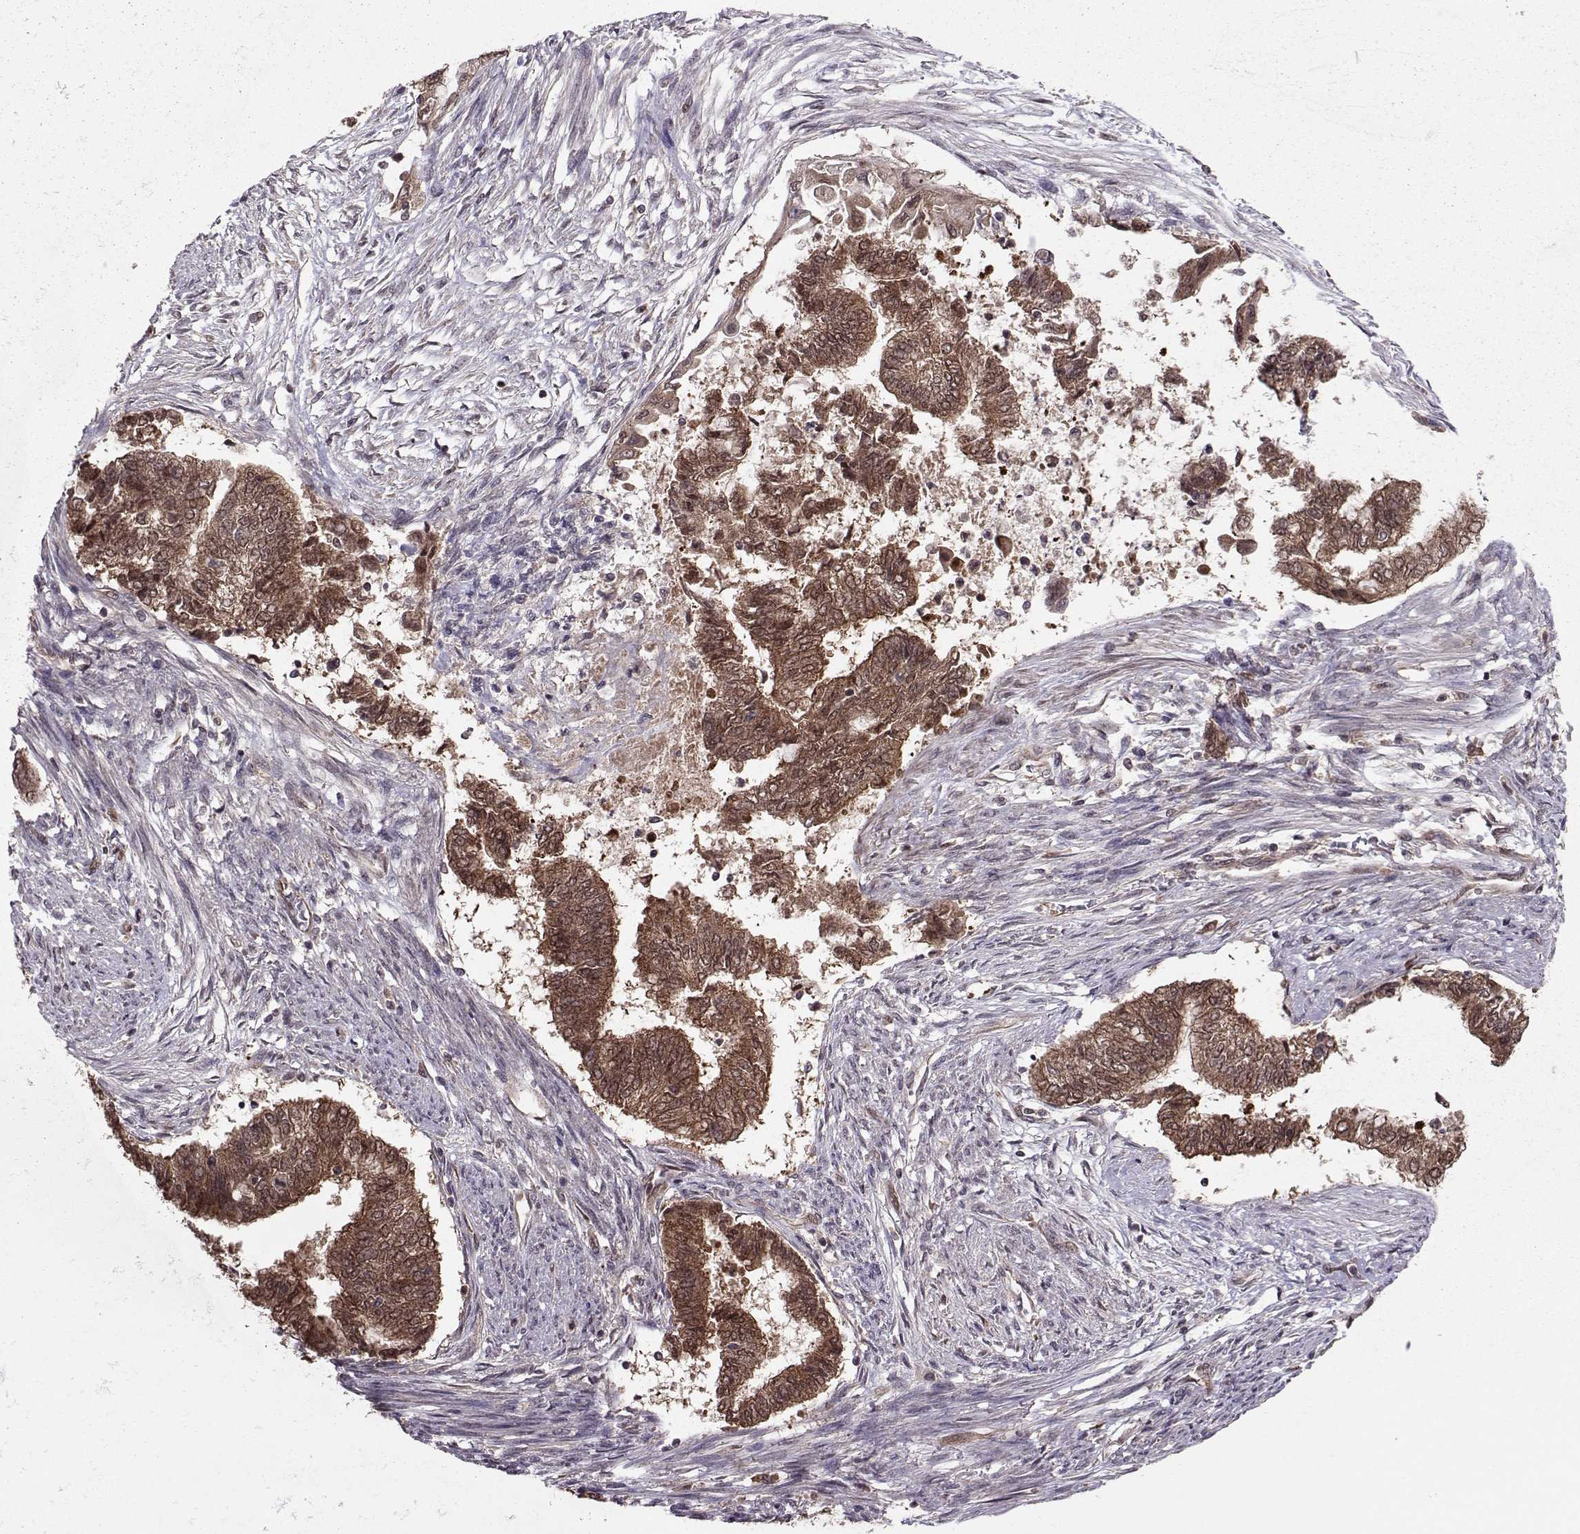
{"staining": {"intensity": "strong", "quantity": ">75%", "location": "cytoplasmic/membranous"}, "tissue": "endometrial cancer", "cell_type": "Tumor cells", "image_type": "cancer", "snomed": [{"axis": "morphology", "description": "Adenocarcinoma, NOS"}, {"axis": "topography", "description": "Endometrium"}], "caption": "Immunohistochemical staining of human endometrial cancer (adenocarcinoma) exhibits high levels of strong cytoplasmic/membranous positivity in approximately >75% of tumor cells.", "gene": "PPP2R2A", "patient": {"sex": "female", "age": 65}}